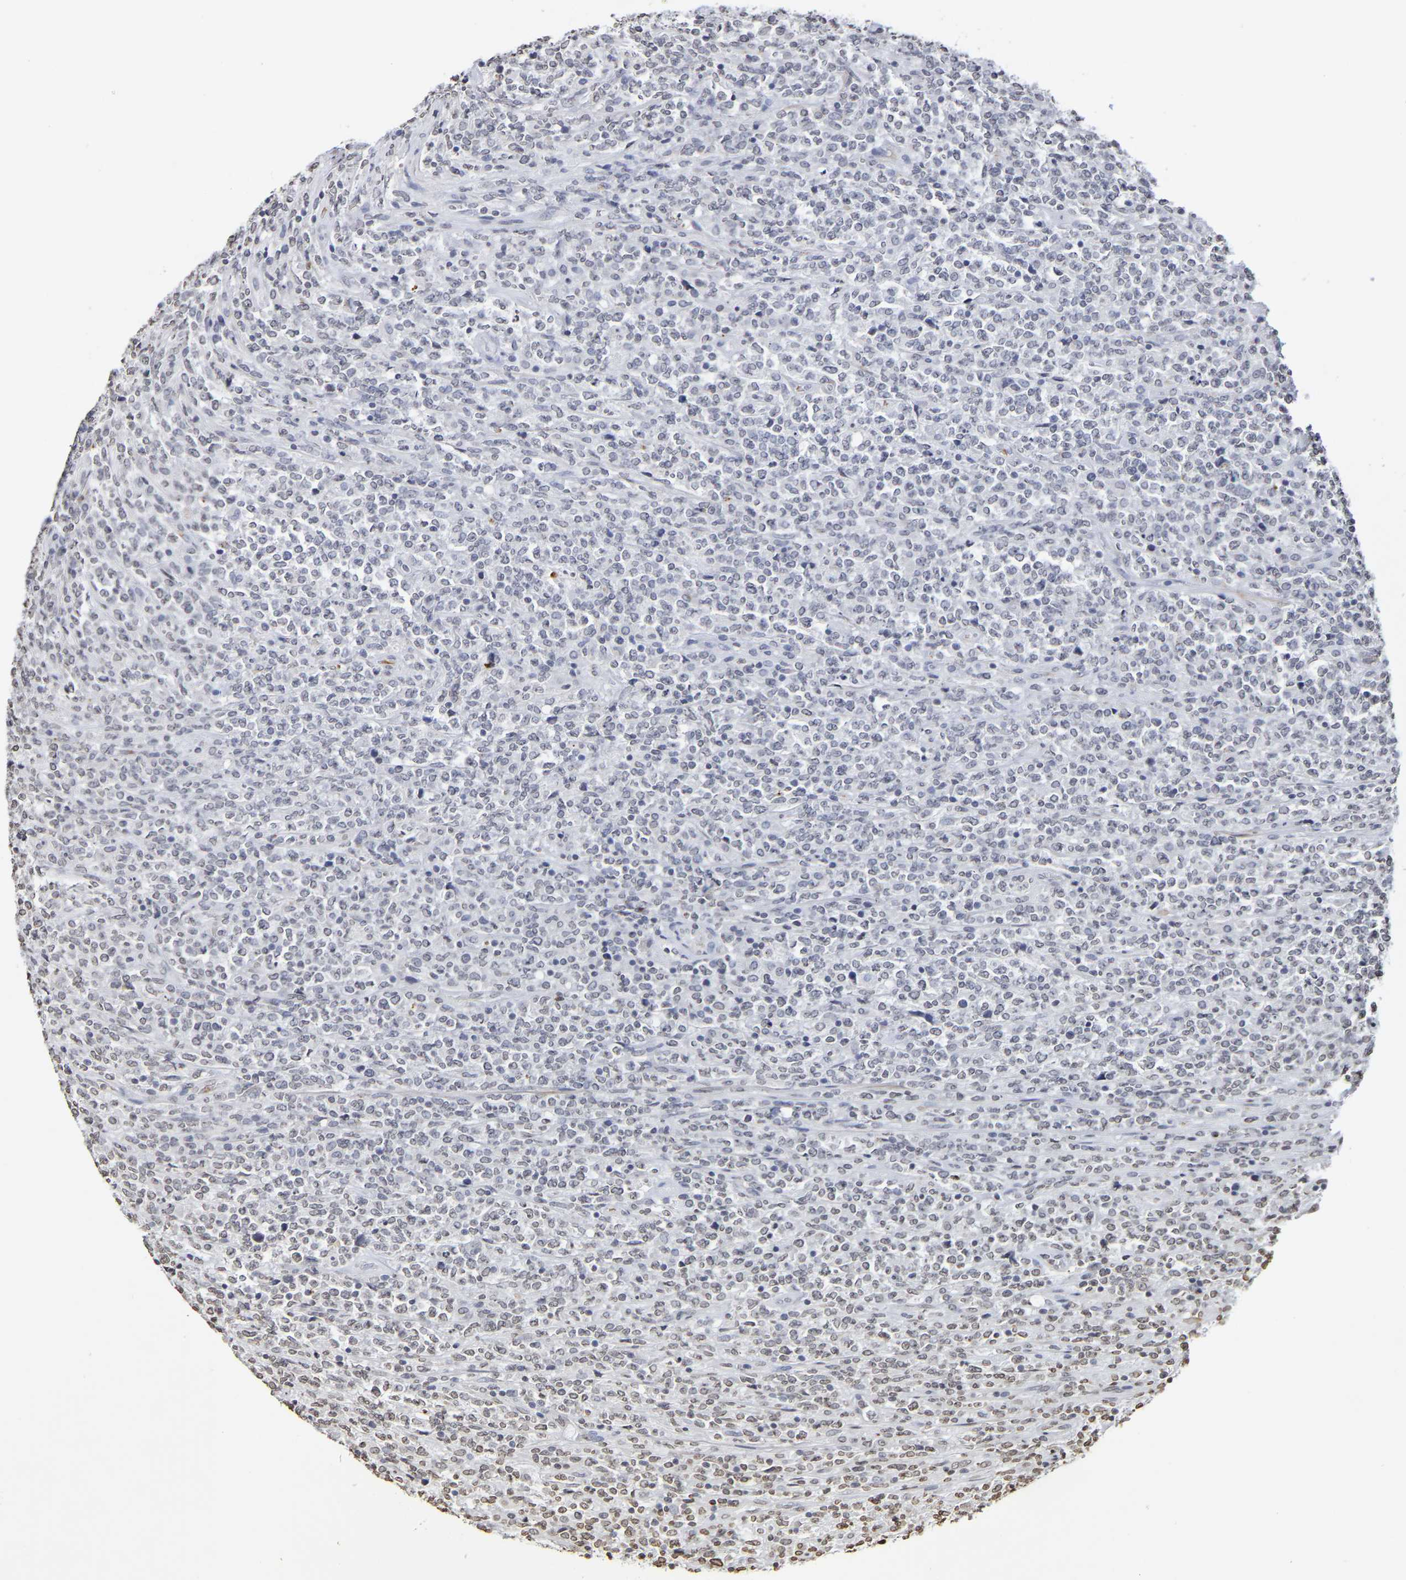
{"staining": {"intensity": "weak", "quantity": "<25%", "location": "nuclear"}, "tissue": "lymphoma", "cell_type": "Tumor cells", "image_type": "cancer", "snomed": [{"axis": "morphology", "description": "Malignant lymphoma, non-Hodgkin's type, High grade"}, {"axis": "topography", "description": "Soft tissue"}], "caption": "DAB immunohistochemical staining of malignant lymphoma, non-Hodgkin's type (high-grade) demonstrates no significant expression in tumor cells.", "gene": "ATF4", "patient": {"sex": "male", "age": 18}}